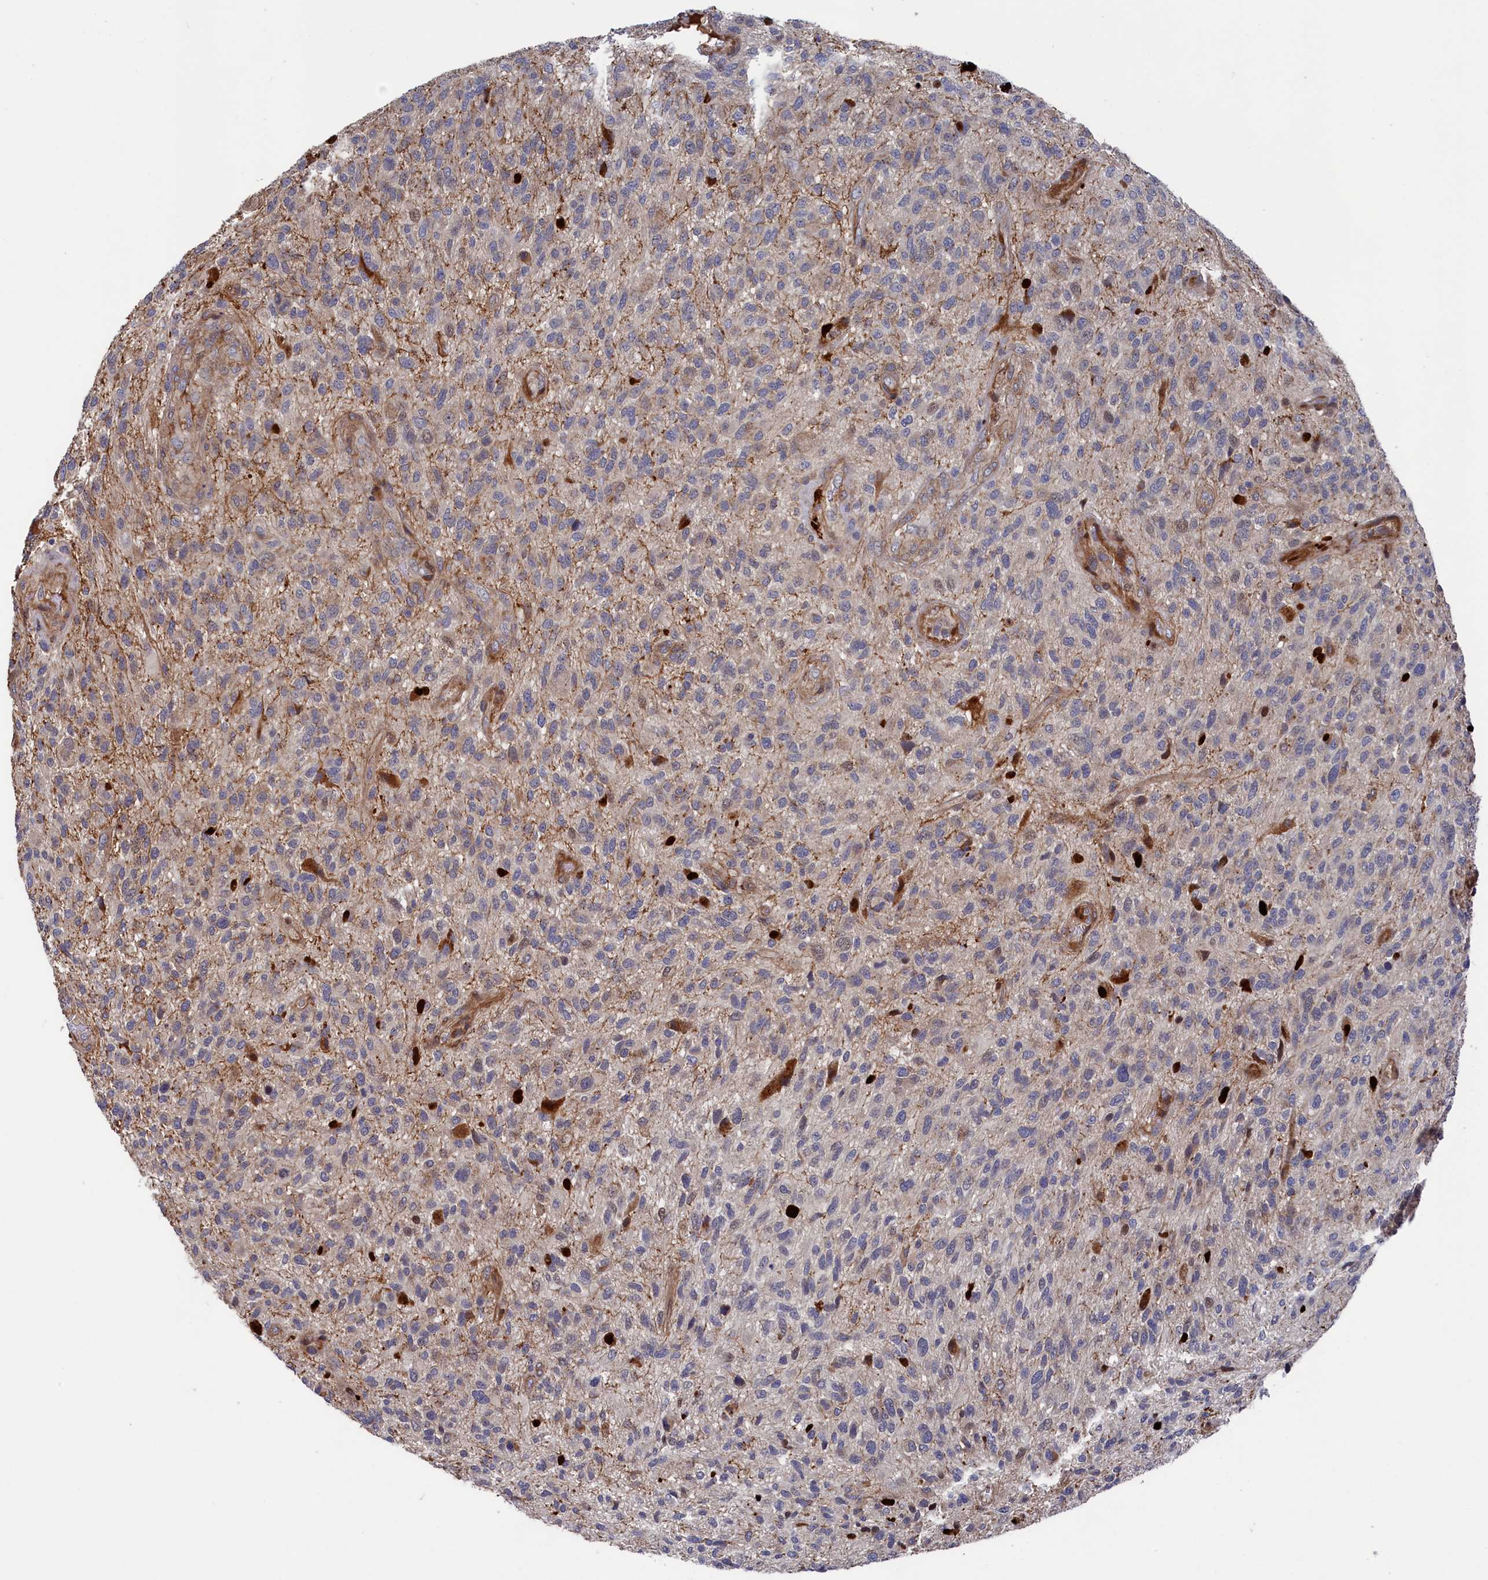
{"staining": {"intensity": "negative", "quantity": "none", "location": "none"}, "tissue": "glioma", "cell_type": "Tumor cells", "image_type": "cancer", "snomed": [{"axis": "morphology", "description": "Glioma, malignant, High grade"}, {"axis": "topography", "description": "Brain"}], "caption": "DAB (3,3'-diaminobenzidine) immunohistochemical staining of glioma demonstrates no significant staining in tumor cells.", "gene": "ZNF891", "patient": {"sex": "male", "age": 47}}